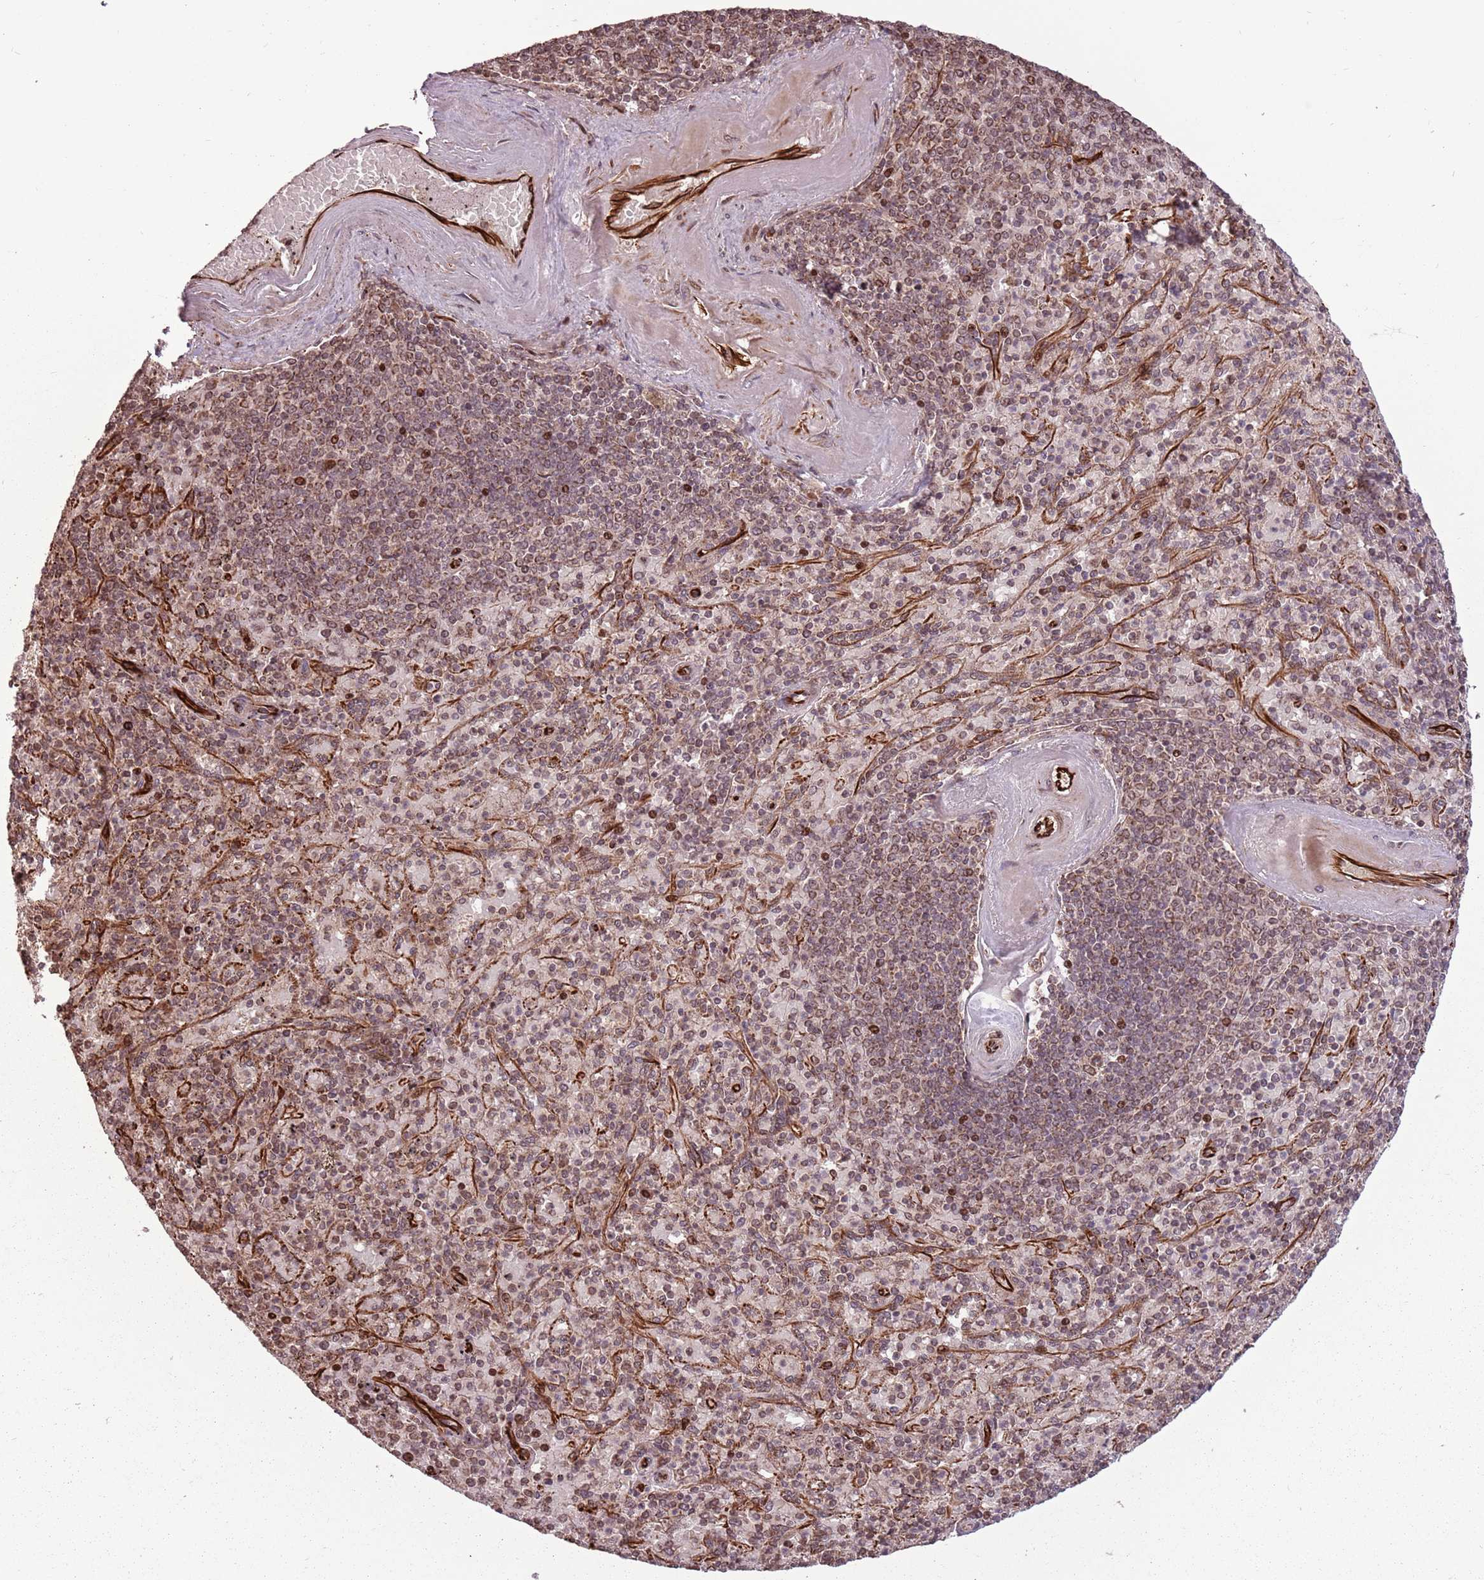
{"staining": {"intensity": "moderate", "quantity": "25%-75%", "location": "cytoplasmic/membranous,nuclear"}, "tissue": "spleen", "cell_type": "Cells in red pulp", "image_type": "normal", "snomed": [{"axis": "morphology", "description": "Normal tissue, NOS"}, {"axis": "topography", "description": "Spleen"}], "caption": "Cells in red pulp reveal moderate cytoplasmic/membranous,nuclear expression in approximately 25%-75% of cells in normal spleen.", "gene": "ADAMTS3", "patient": {"sex": "male", "age": 82}}